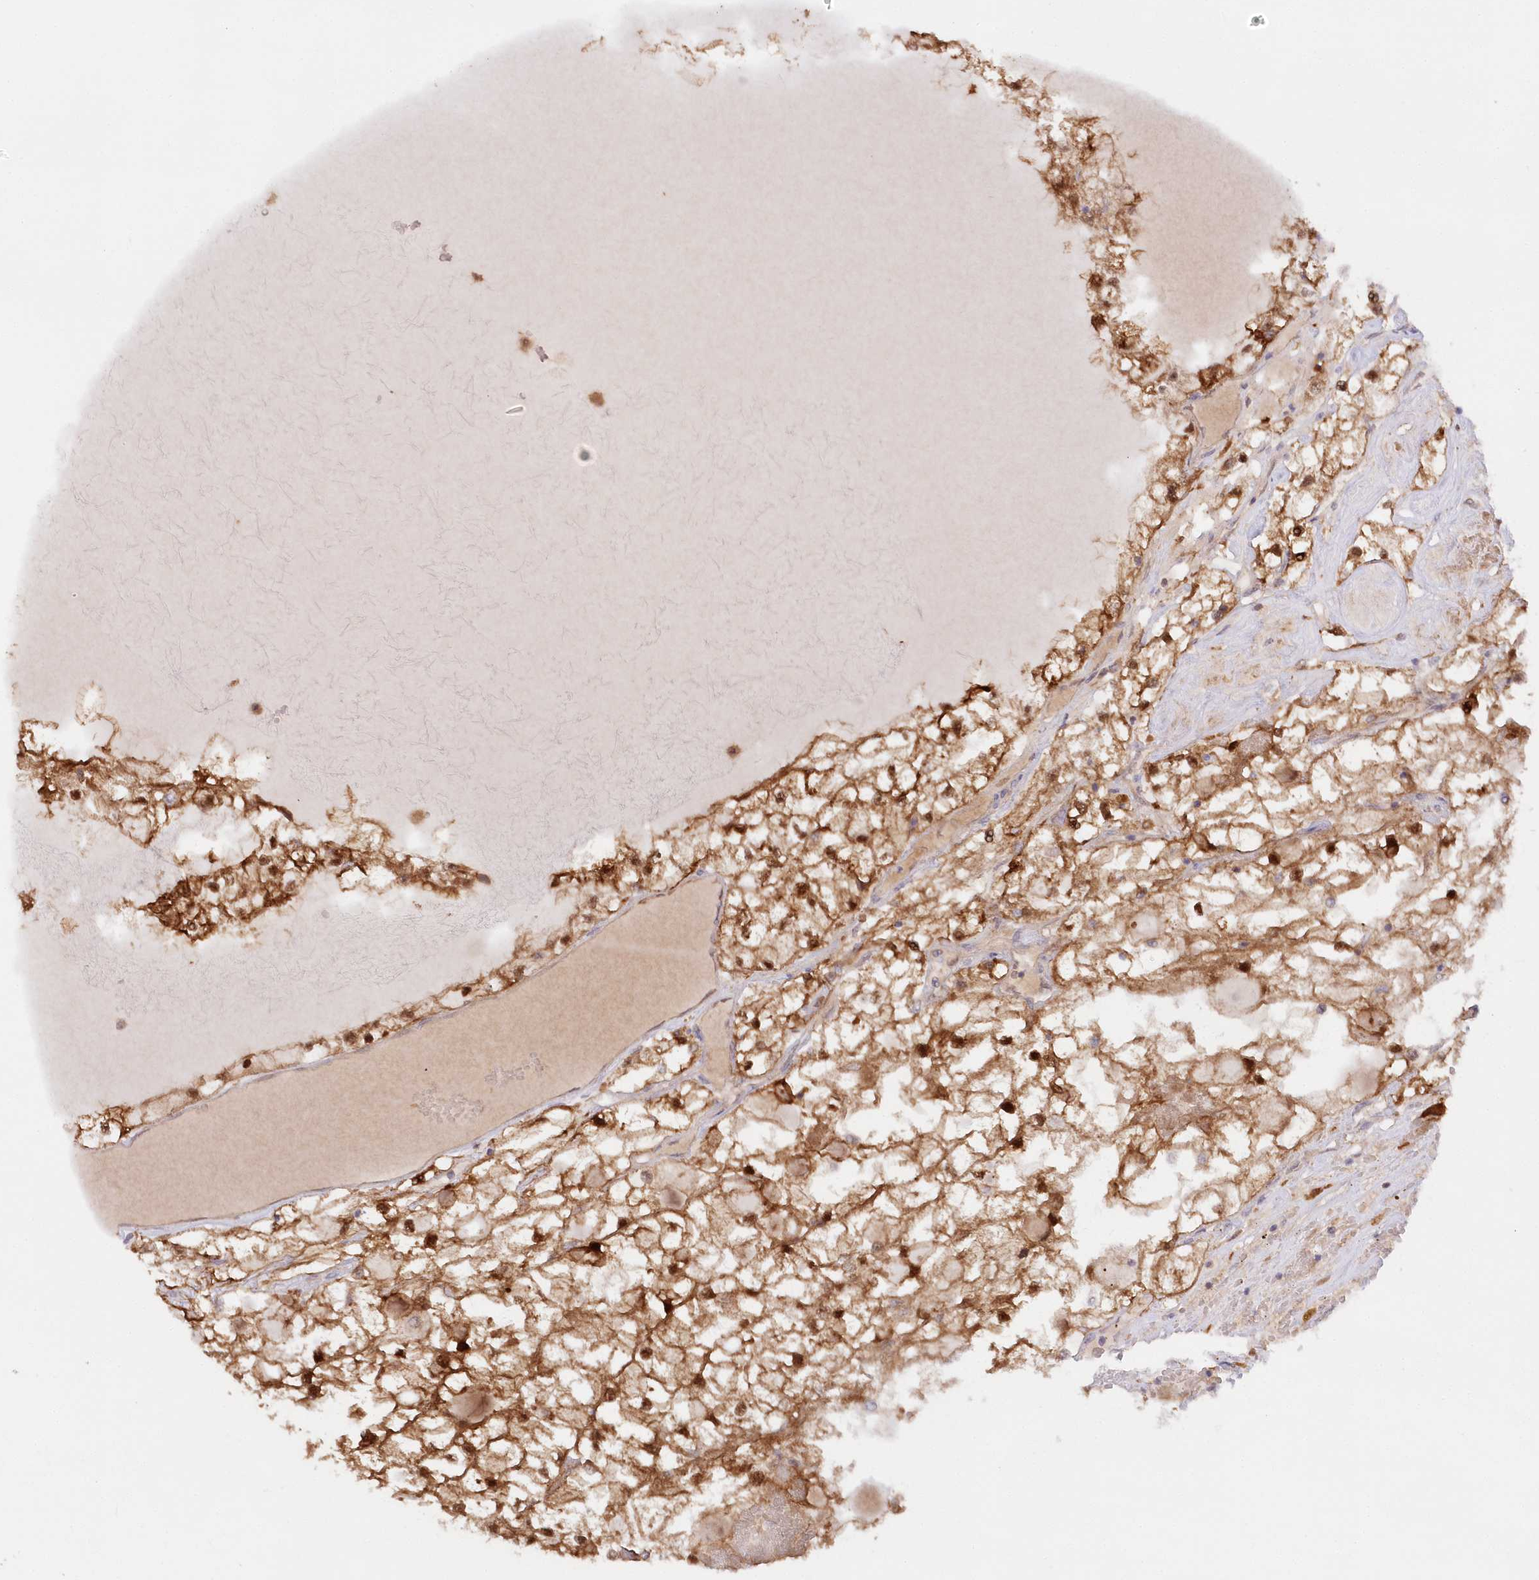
{"staining": {"intensity": "strong", "quantity": ">75%", "location": "cytoplasmic/membranous,nuclear"}, "tissue": "renal cancer", "cell_type": "Tumor cells", "image_type": "cancer", "snomed": [{"axis": "morphology", "description": "Adenocarcinoma, NOS"}, {"axis": "topography", "description": "Kidney"}], "caption": "Immunohistochemistry photomicrograph of human adenocarcinoma (renal) stained for a protein (brown), which exhibits high levels of strong cytoplasmic/membranous and nuclear positivity in approximately >75% of tumor cells.", "gene": "GBE1", "patient": {"sex": "male", "age": 68}}